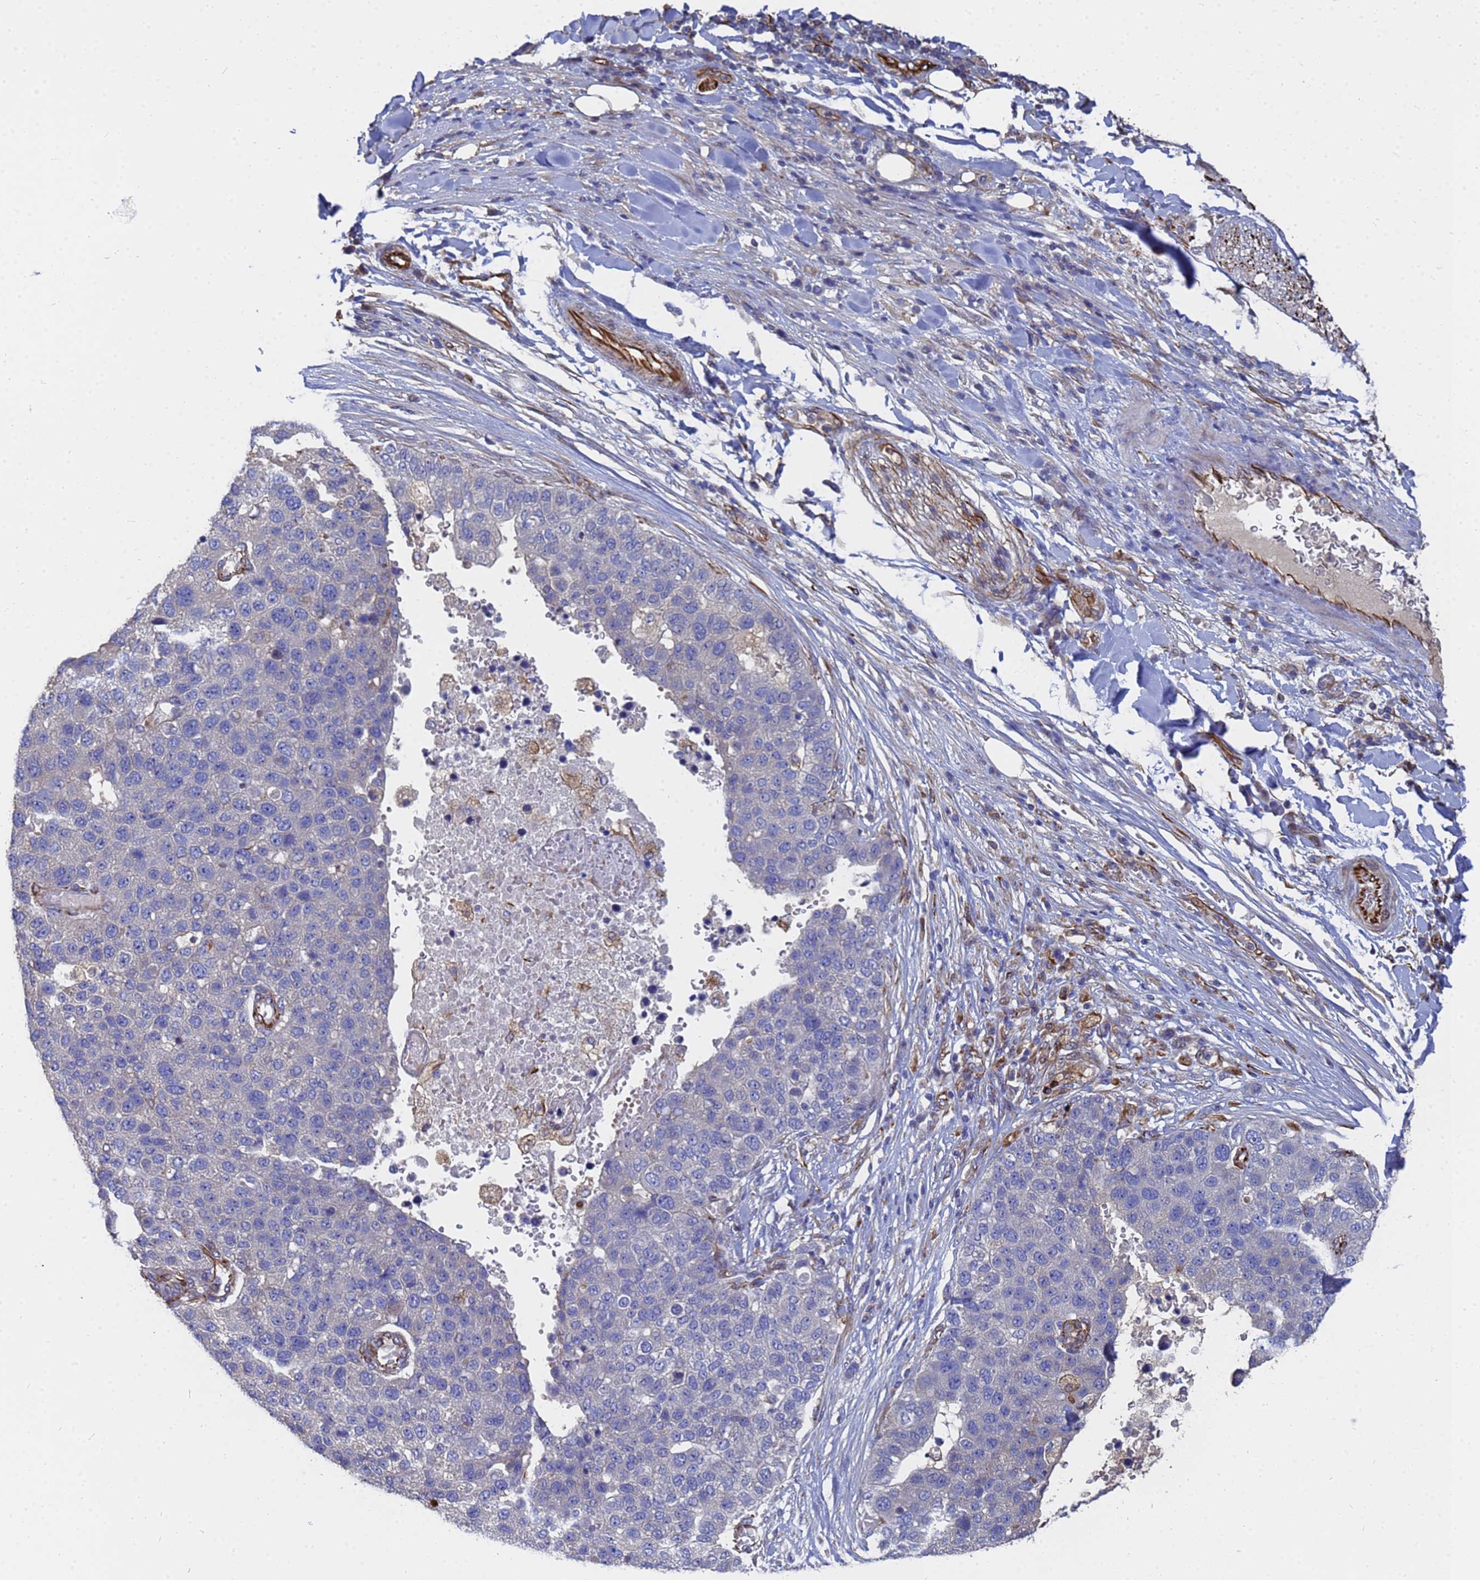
{"staining": {"intensity": "negative", "quantity": "none", "location": "none"}, "tissue": "pancreatic cancer", "cell_type": "Tumor cells", "image_type": "cancer", "snomed": [{"axis": "morphology", "description": "Adenocarcinoma, NOS"}, {"axis": "topography", "description": "Pancreas"}], "caption": "This is an immunohistochemistry image of pancreatic cancer. There is no staining in tumor cells.", "gene": "SYT13", "patient": {"sex": "female", "age": 61}}